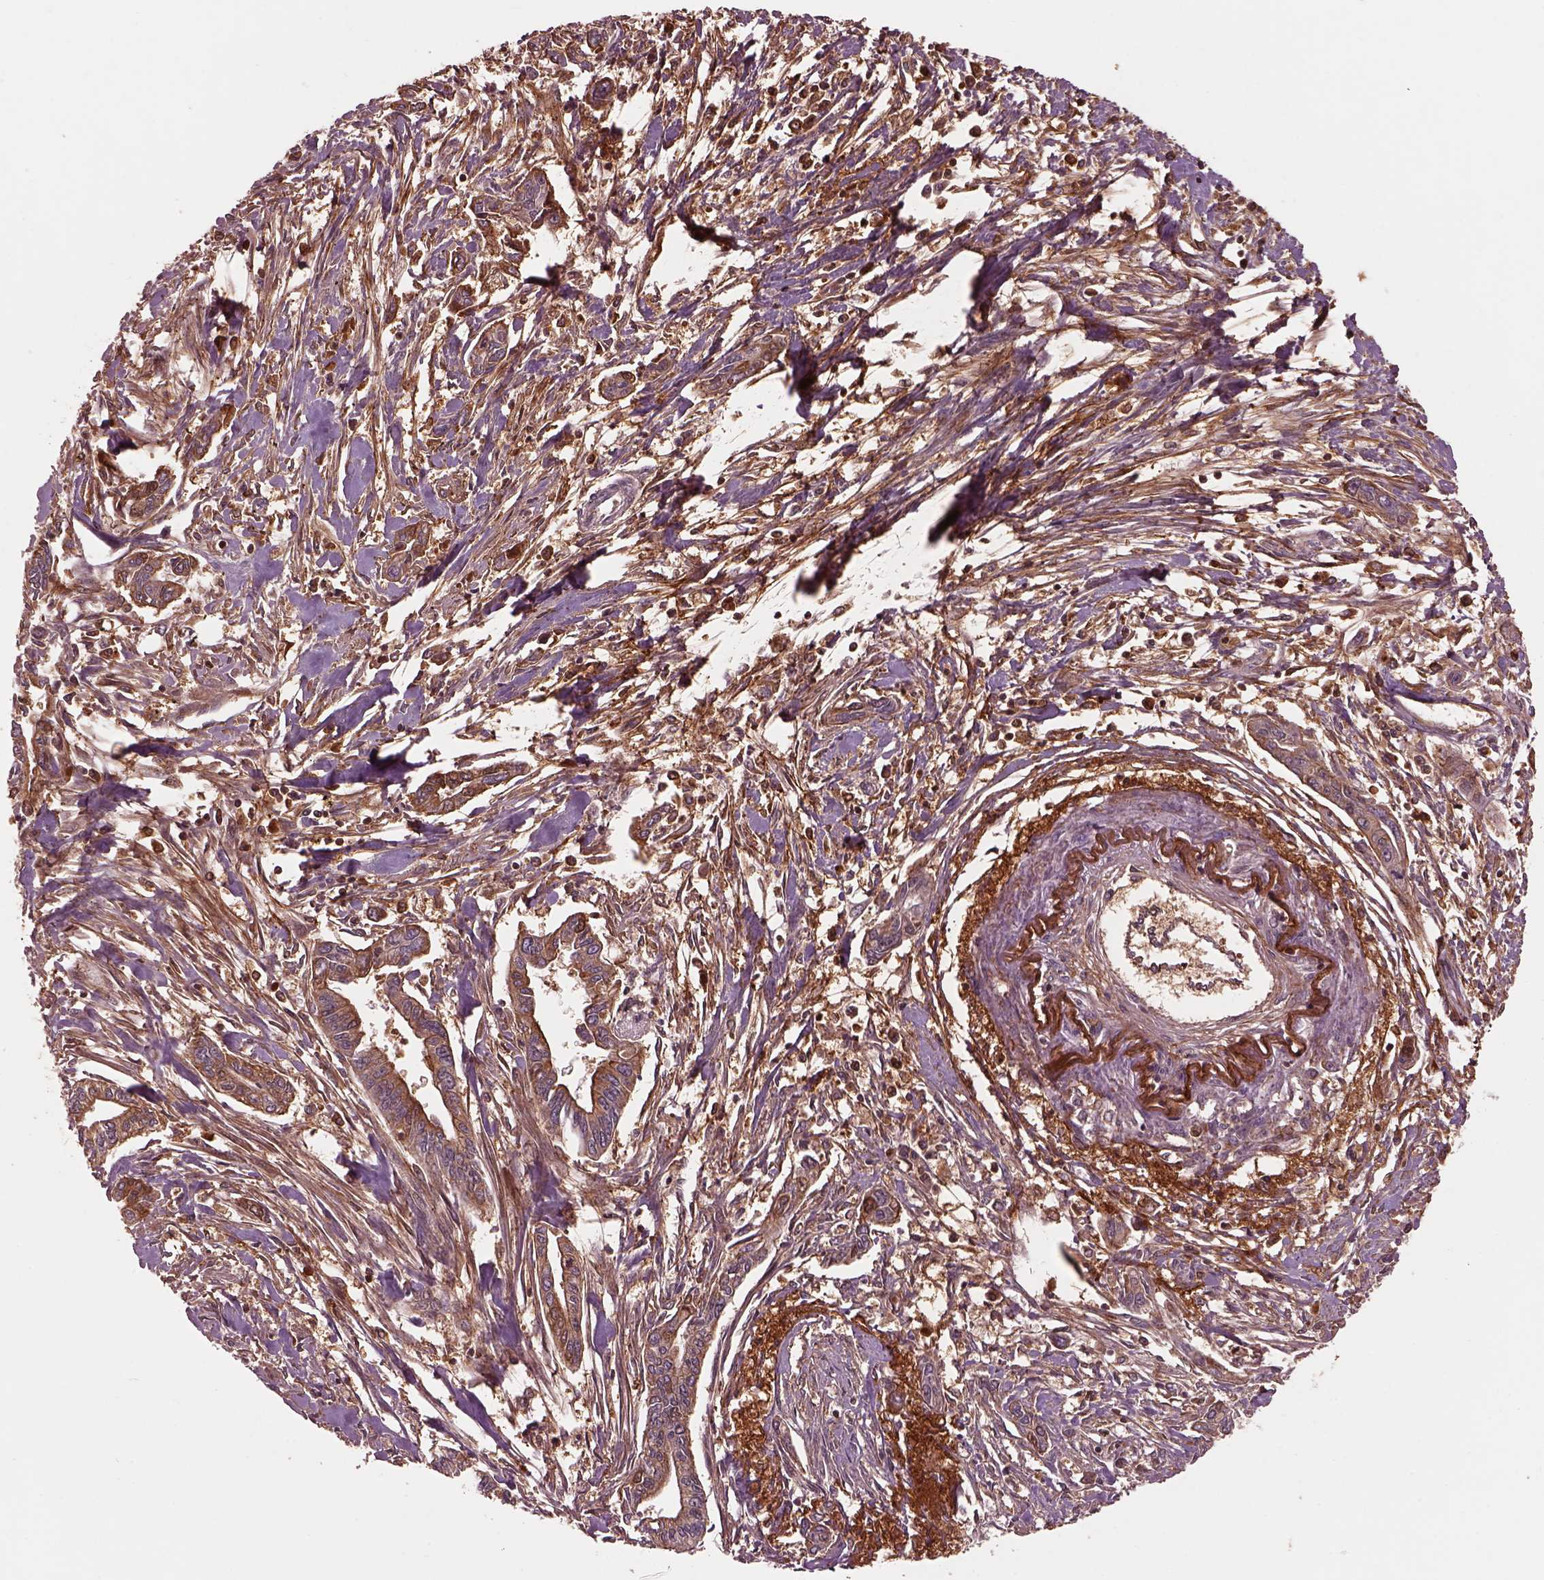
{"staining": {"intensity": "moderate", "quantity": "25%-75%", "location": "cytoplasmic/membranous"}, "tissue": "pancreatic cancer", "cell_type": "Tumor cells", "image_type": "cancer", "snomed": [{"axis": "morphology", "description": "Adenocarcinoma, NOS"}, {"axis": "topography", "description": "Pancreas"}], "caption": "Brown immunohistochemical staining in human pancreatic cancer (adenocarcinoma) shows moderate cytoplasmic/membranous expression in about 25%-75% of tumor cells.", "gene": "EFEMP1", "patient": {"sex": "male", "age": 60}}